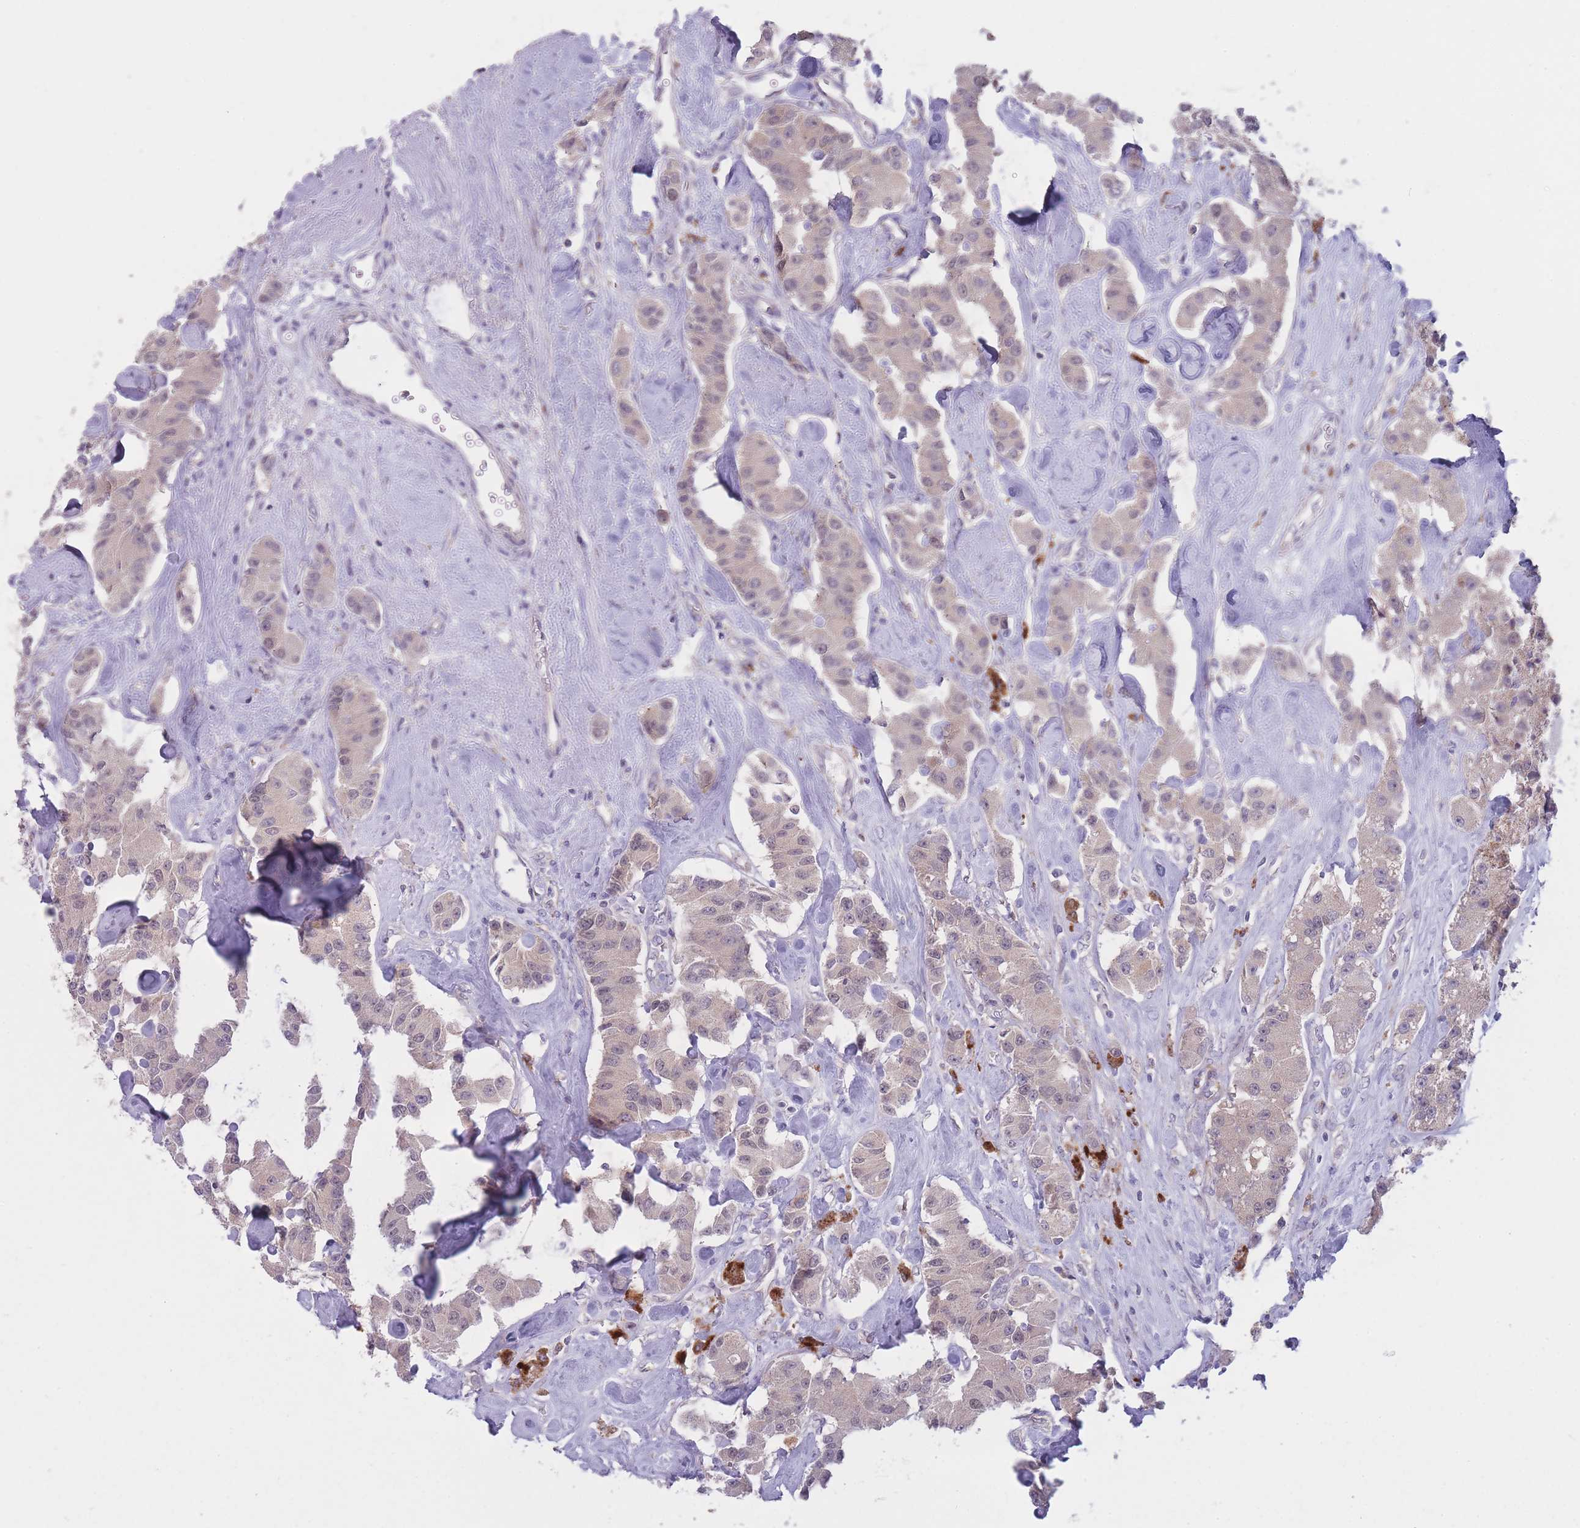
{"staining": {"intensity": "weak", "quantity": ">75%", "location": "cytoplasmic/membranous"}, "tissue": "carcinoid", "cell_type": "Tumor cells", "image_type": "cancer", "snomed": [{"axis": "morphology", "description": "Carcinoid, malignant, NOS"}, {"axis": "topography", "description": "Pancreas"}], "caption": "High-magnification brightfield microscopy of carcinoid stained with DAB (3,3'-diaminobenzidine) (brown) and counterstained with hematoxylin (blue). tumor cells exhibit weak cytoplasmic/membranous positivity is appreciated in approximately>75% of cells. (DAB IHC with brightfield microscopy, high magnification).", "gene": "CCT6B", "patient": {"sex": "male", "age": 41}}